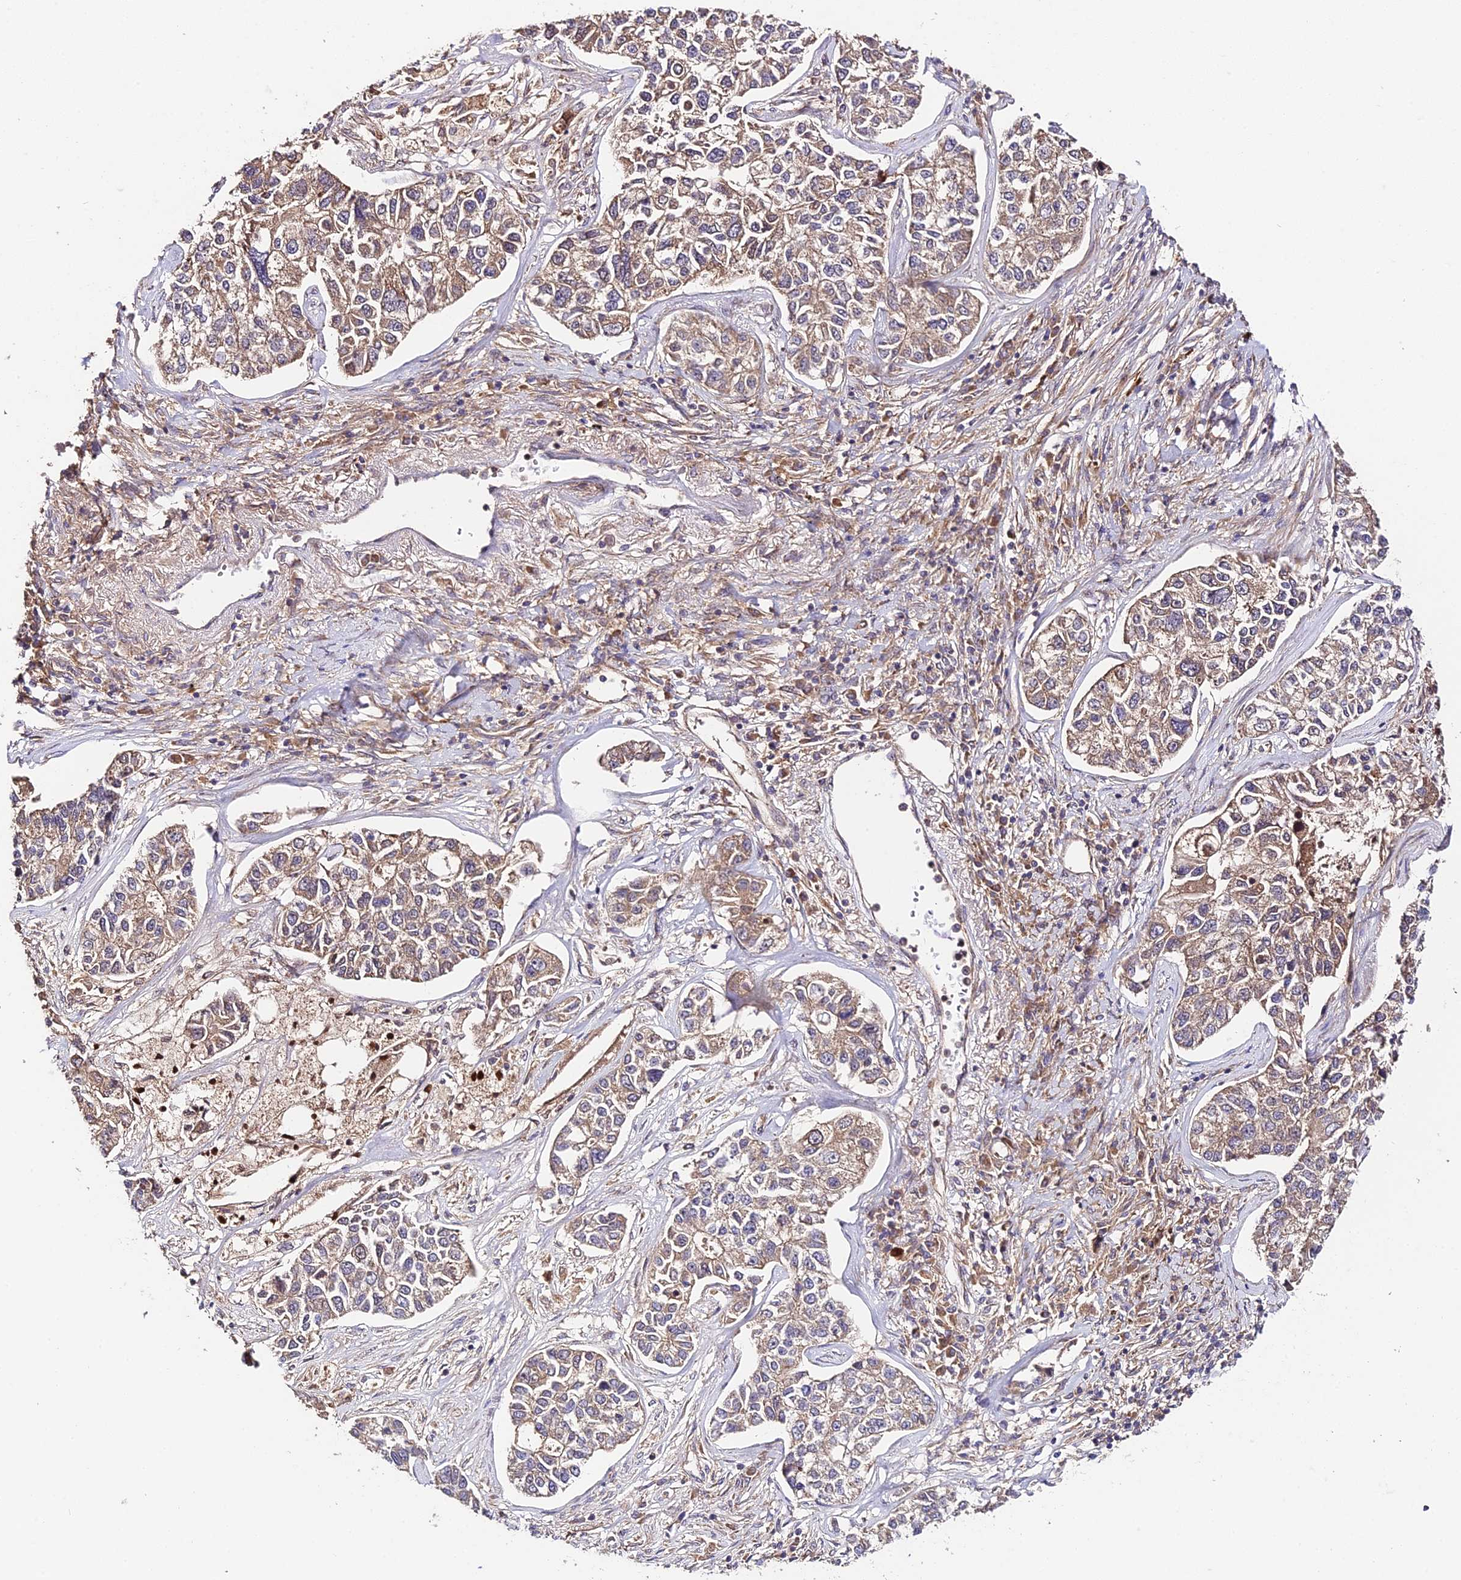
{"staining": {"intensity": "weak", "quantity": ">75%", "location": "cytoplasmic/membranous"}, "tissue": "lung cancer", "cell_type": "Tumor cells", "image_type": "cancer", "snomed": [{"axis": "morphology", "description": "Adenocarcinoma, NOS"}, {"axis": "topography", "description": "Lung"}], "caption": "High-power microscopy captured an immunohistochemistry (IHC) photomicrograph of adenocarcinoma (lung), revealing weak cytoplasmic/membranous expression in about >75% of tumor cells. The staining was performed using DAB (3,3'-diaminobenzidine), with brown indicating positive protein expression. Nuclei are stained blue with hematoxylin.", "gene": "C3orf20", "patient": {"sex": "male", "age": 49}}